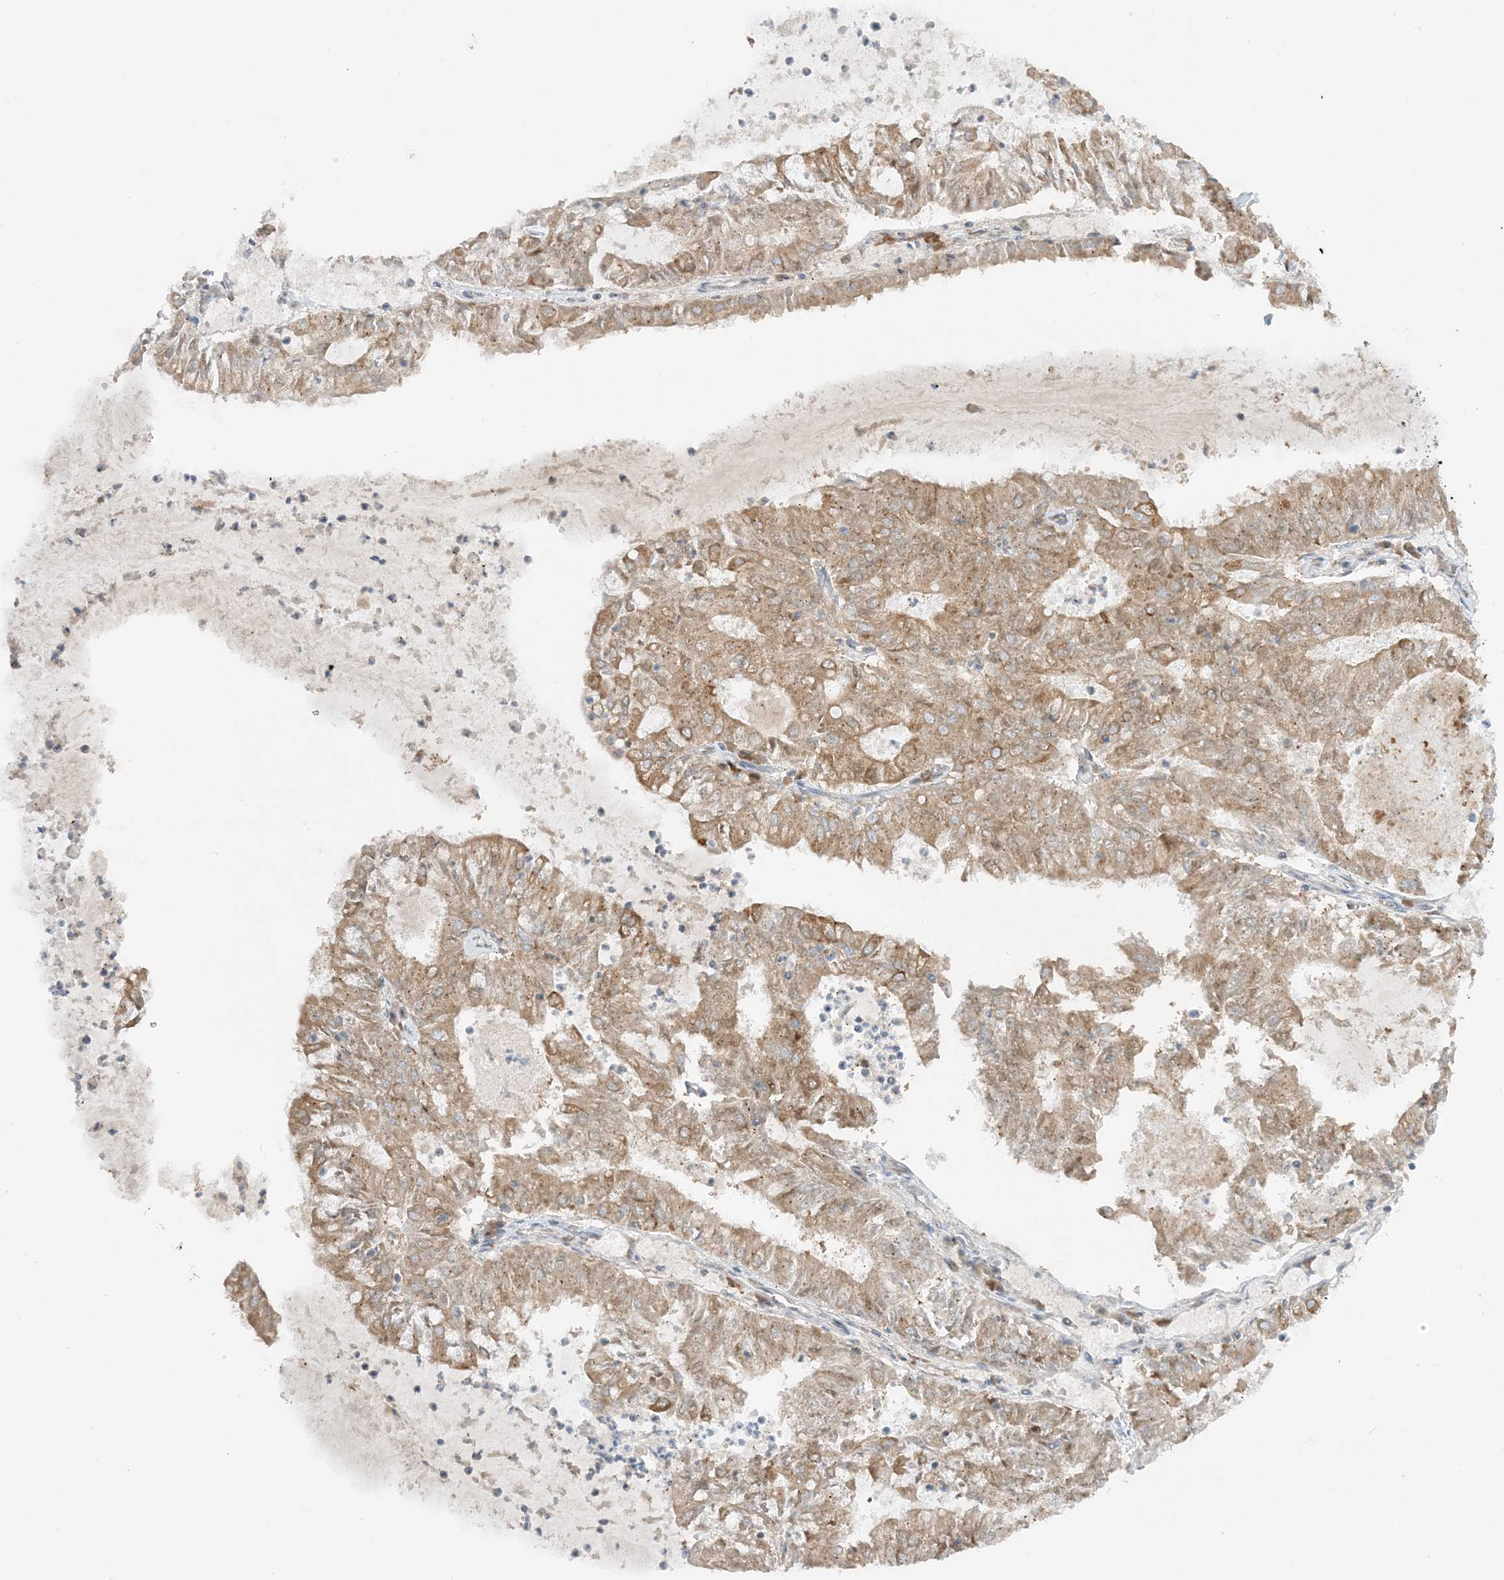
{"staining": {"intensity": "moderate", "quantity": ">75%", "location": "cytoplasmic/membranous"}, "tissue": "endometrial cancer", "cell_type": "Tumor cells", "image_type": "cancer", "snomed": [{"axis": "morphology", "description": "Adenocarcinoma, NOS"}, {"axis": "topography", "description": "Endometrium"}], "caption": "IHC image of adenocarcinoma (endometrial) stained for a protein (brown), which shows medium levels of moderate cytoplasmic/membranous positivity in approximately >75% of tumor cells.", "gene": "RPP40", "patient": {"sex": "female", "age": 57}}